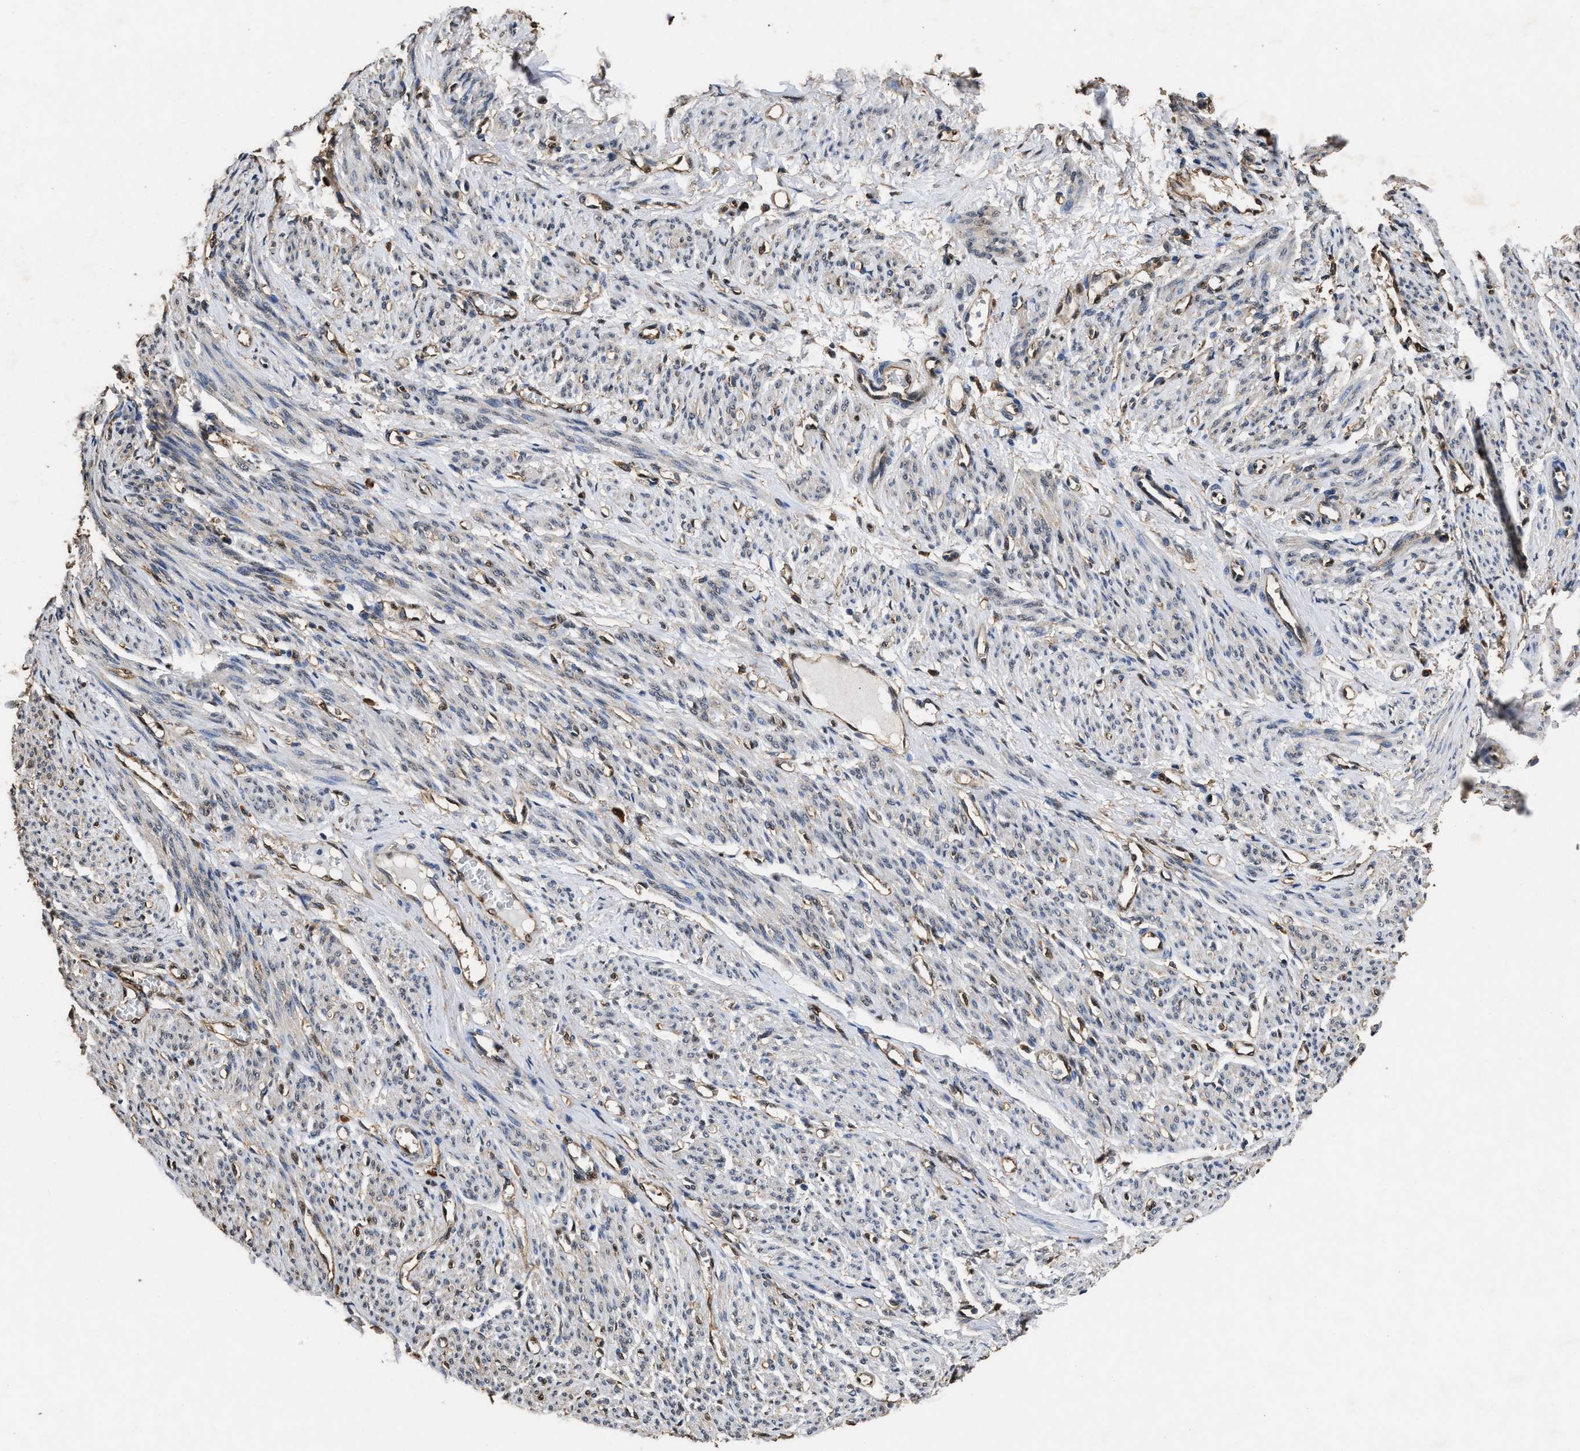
{"staining": {"intensity": "negative", "quantity": "none", "location": "none"}, "tissue": "smooth muscle", "cell_type": "Smooth muscle cells", "image_type": "normal", "snomed": [{"axis": "morphology", "description": "Normal tissue, NOS"}, {"axis": "topography", "description": "Smooth muscle"}], "caption": "This is an immunohistochemistry (IHC) micrograph of benign human smooth muscle. There is no staining in smooth muscle cells.", "gene": "YWHAE", "patient": {"sex": "female", "age": 65}}